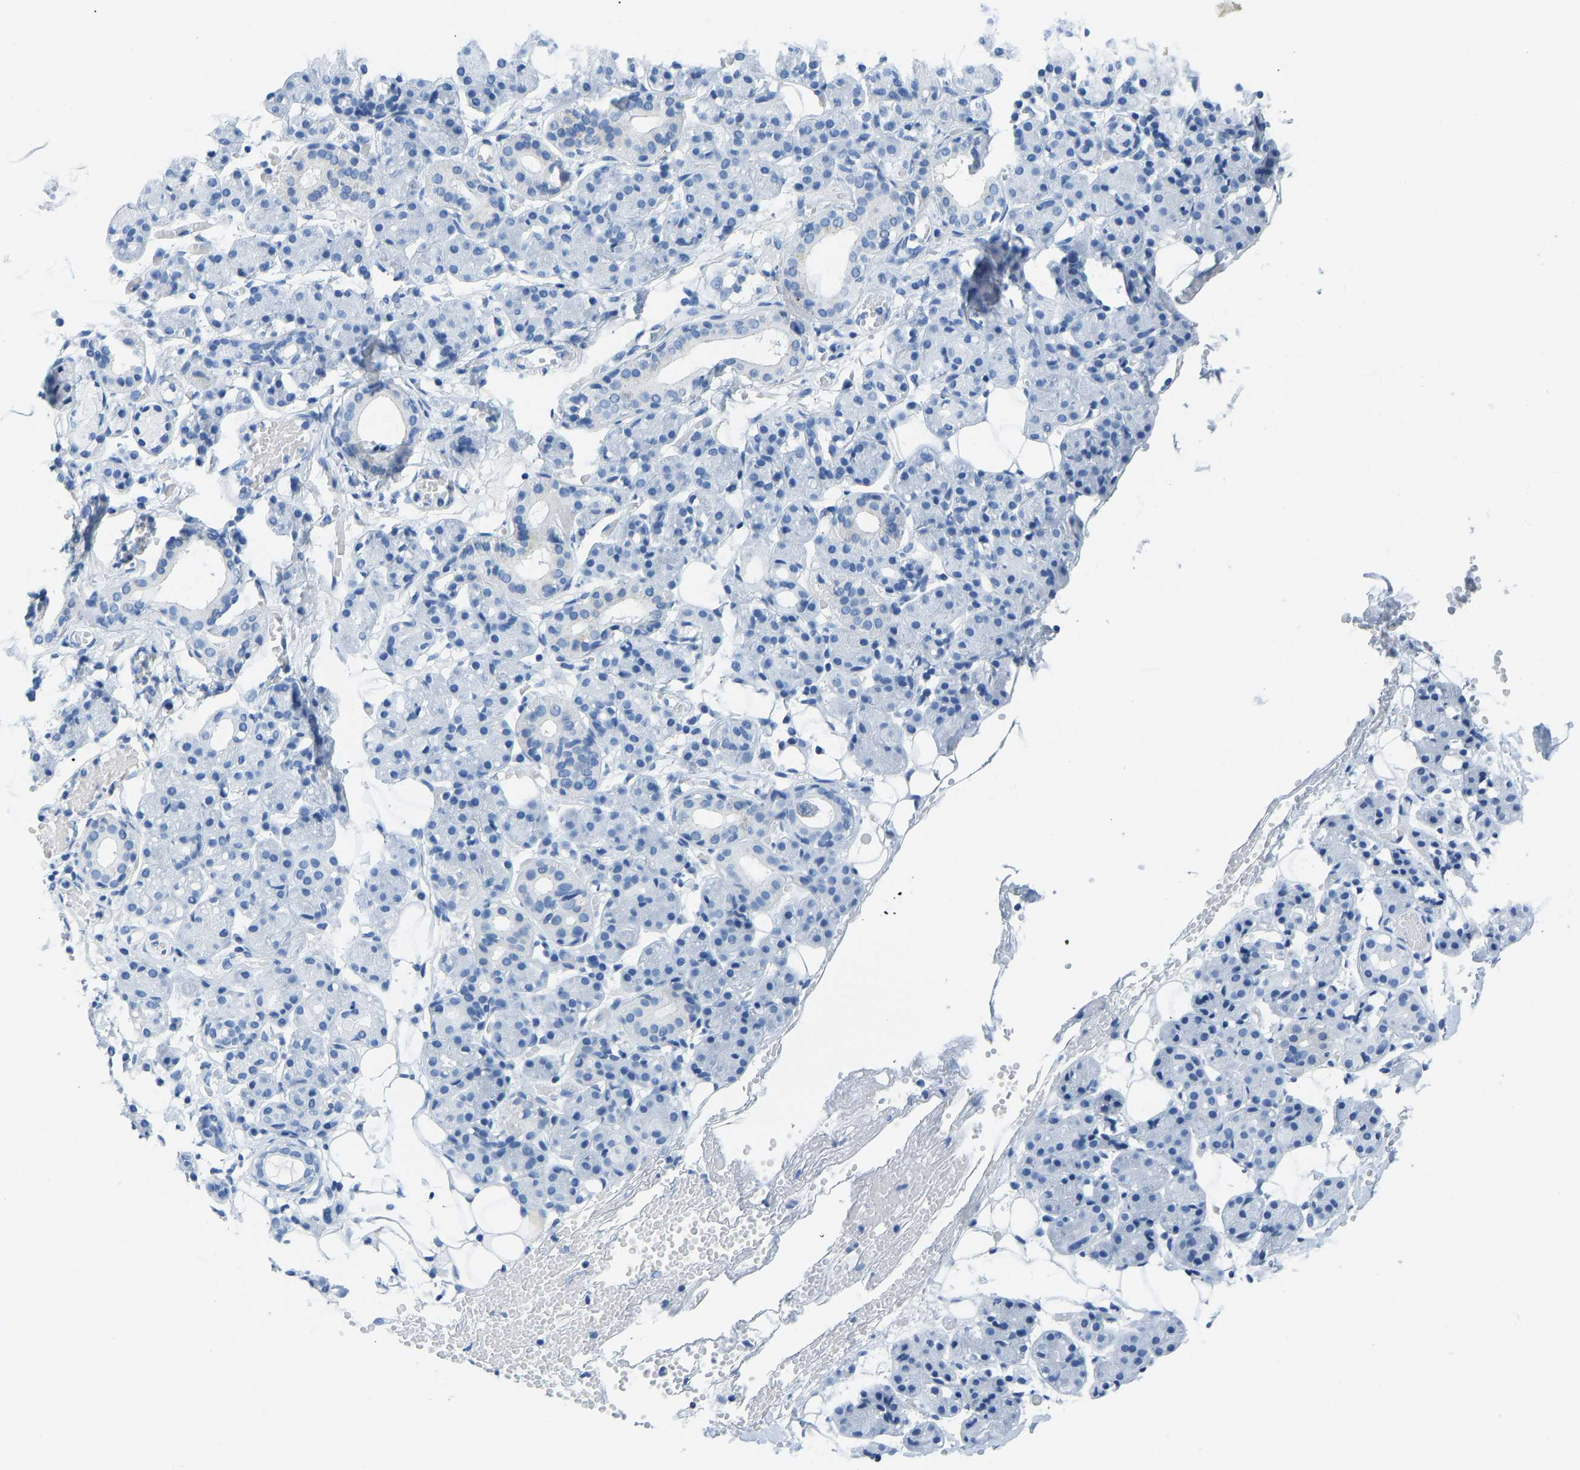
{"staining": {"intensity": "negative", "quantity": "none", "location": "none"}, "tissue": "salivary gland", "cell_type": "Glandular cells", "image_type": "normal", "snomed": [{"axis": "morphology", "description": "Normal tissue, NOS"}, {"axis": "topography", "description": "Salivary gland"}], "caption": "Immunohistochemistry histopathology image of unremarkable salivary gland stained for a protein (brown), which reveals no staining in glandular cells.", "gene": "SERPINB3", "patient": {"sex": "male", "age": 63}}